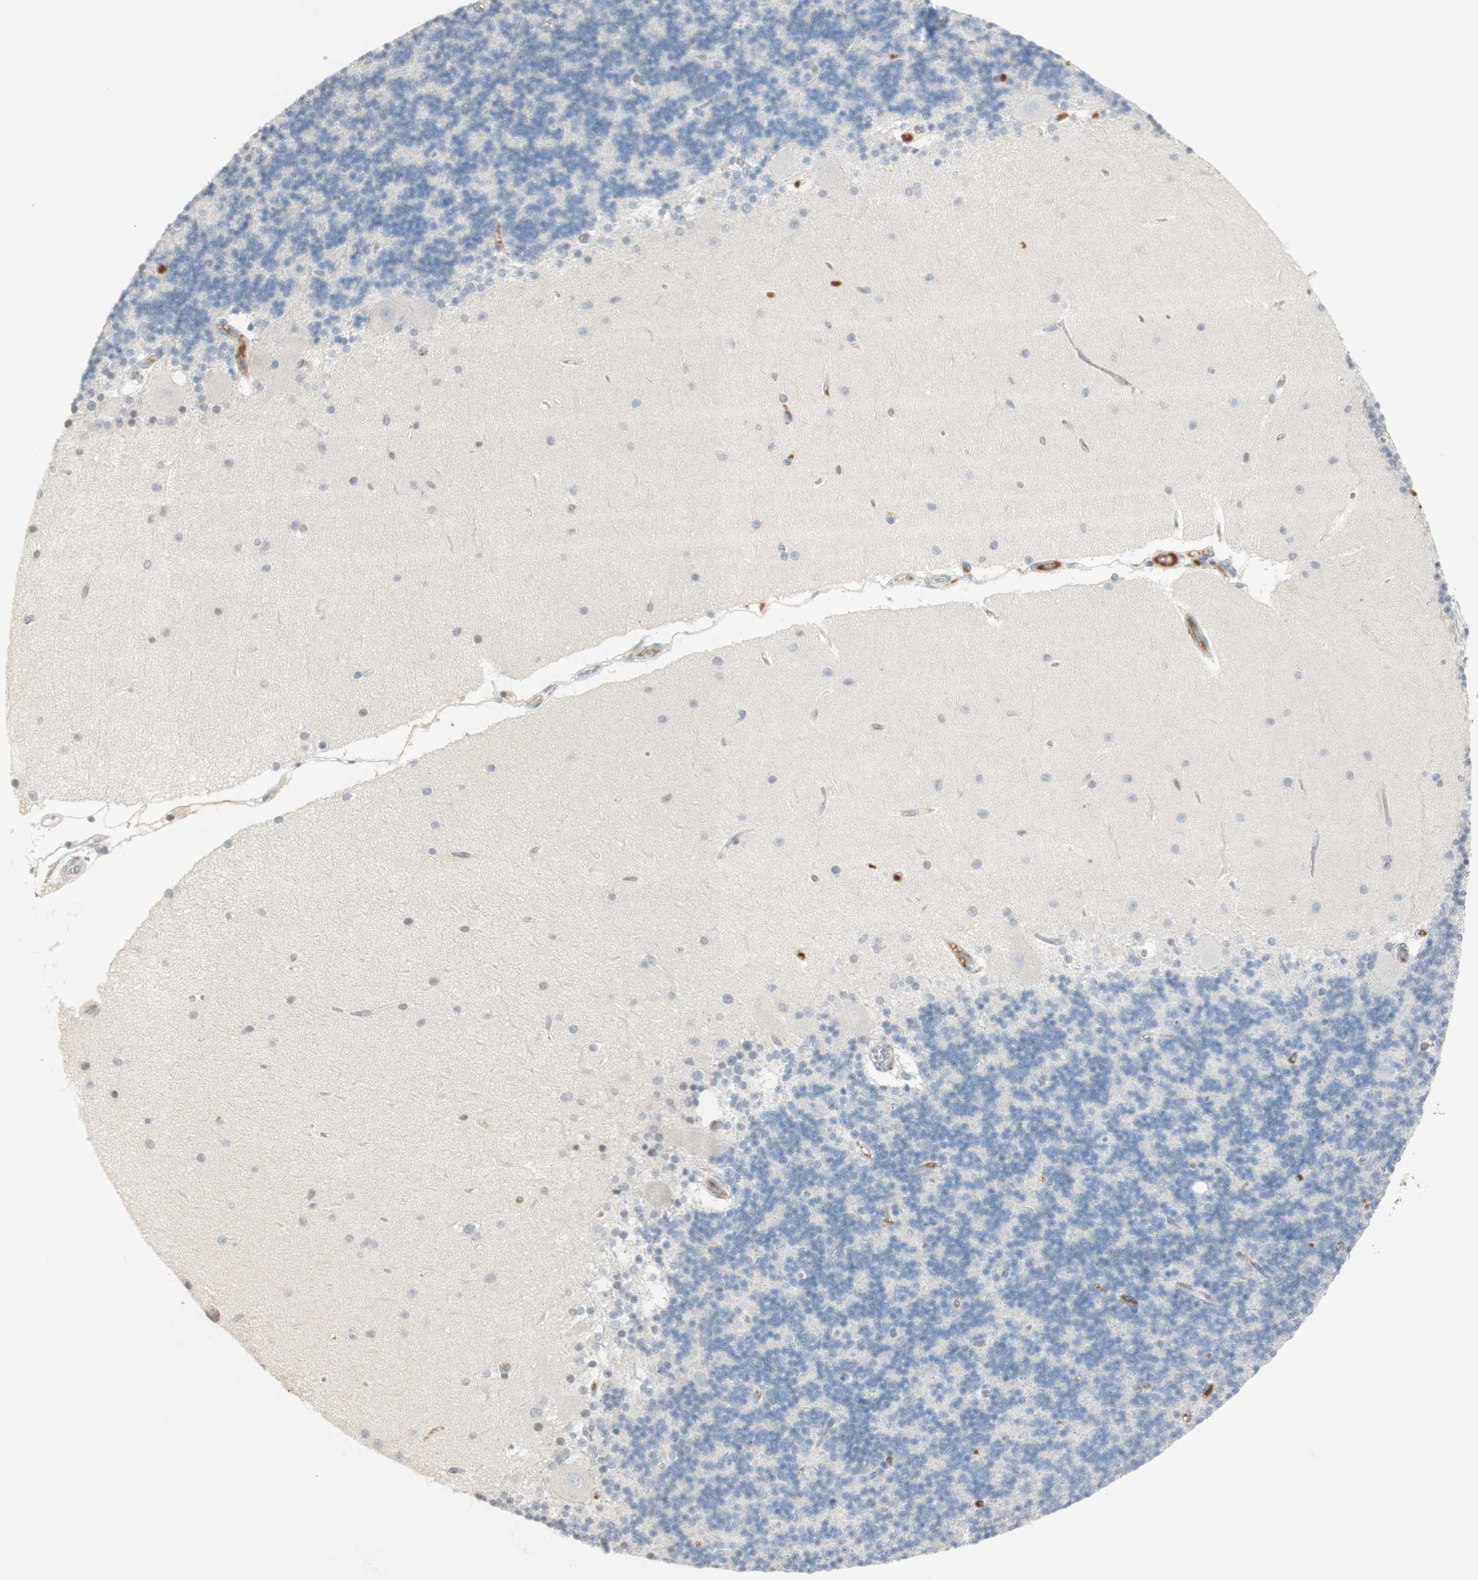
{"staining": {"intensity": "negative", "quantity": "none", "location": "none"}, "tissue": "cerebellum", "cell_type": "Cells in granular layer", "image_type": "normal", "snomed": [{"axis": "morphology", "description": "Normal tissue, NOS"}, {"axis": "topography", "description": "Cerebellum"}], "caption": "Immunohistochemistry of unremarkable cerebellum displays no positivity in cells in granular layer.", "gene": "NID1", "patient": {"sex": "female", "age": 54}}